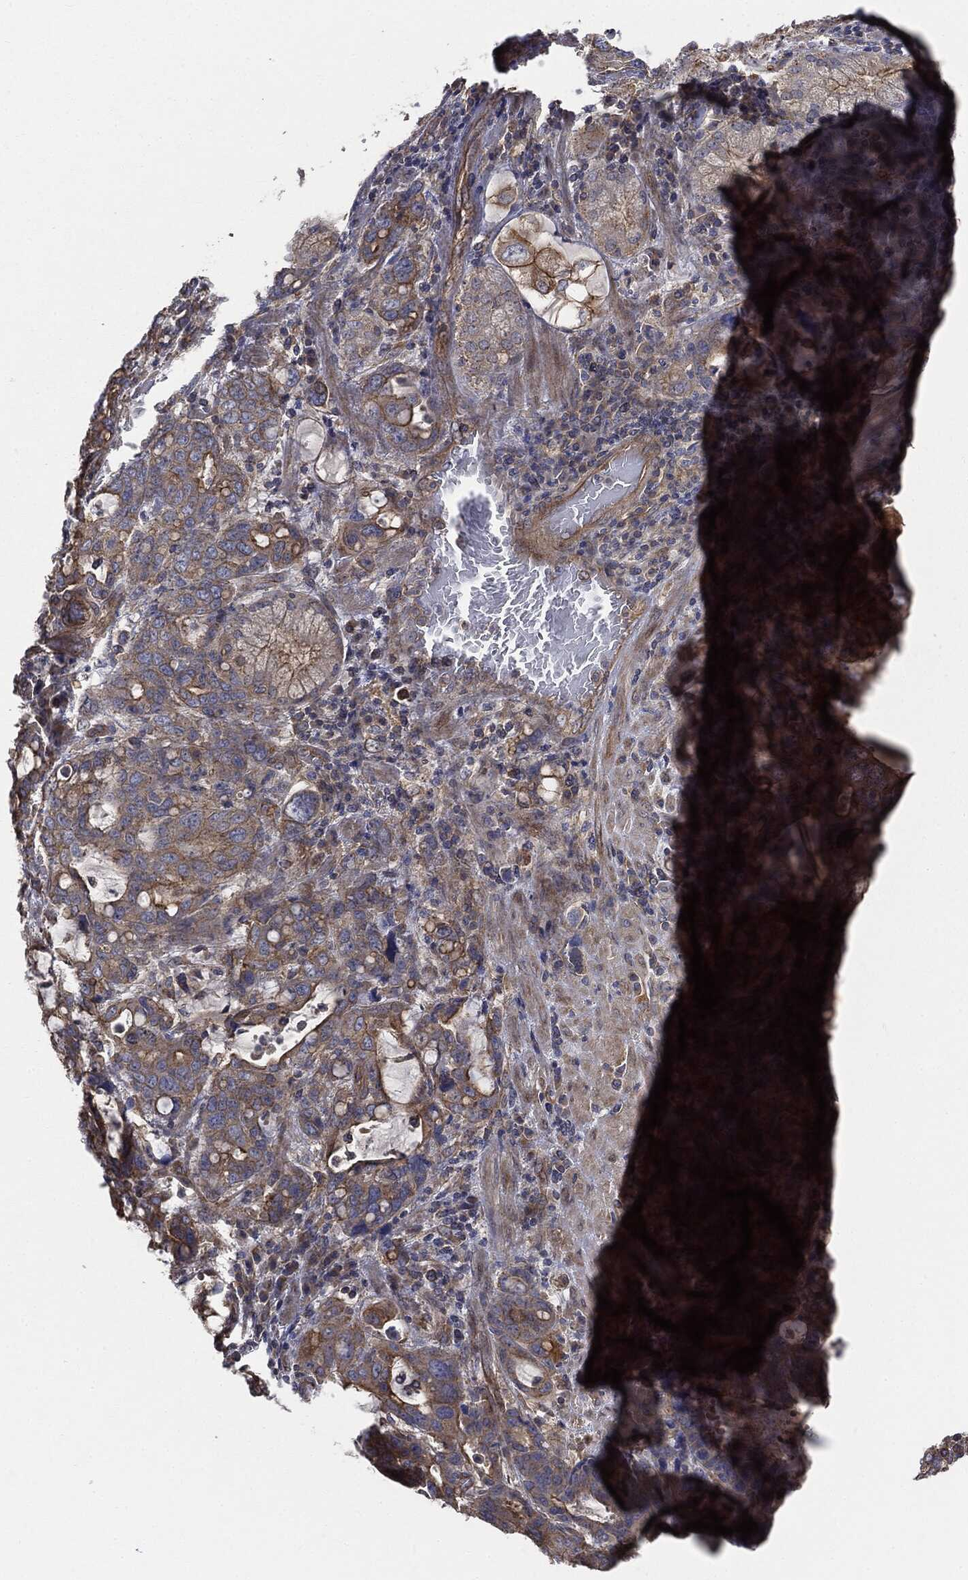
{"staining": {"intensity": "moderate", "quantity": ">75%", "location": "cytoplasmic/membranous"}, "tissue": "stomach cancer", "cell_type": "Tumor cells", "image_type": "cancer", "snomed": [{"axis": "morphology", "description": "Adenocarcinoma, NOS"}, {"axis": "topography", "description": "Stomach, upper"}, {"axis": "topography", "description": "Stomach"}], "caption": "Brown immunohistochemical staining in human adenocarcinoma (stomach) demonstrates moderate cytoplasmic/membranous positivity in approximately >75% of tumor cells. (Stains: DAB in brown, nuclei in blue, Microscopy: brightfield microscopy at high magnification).", "gene": "EPS15L1", "patient": {"sex": "male", "age": 62}}